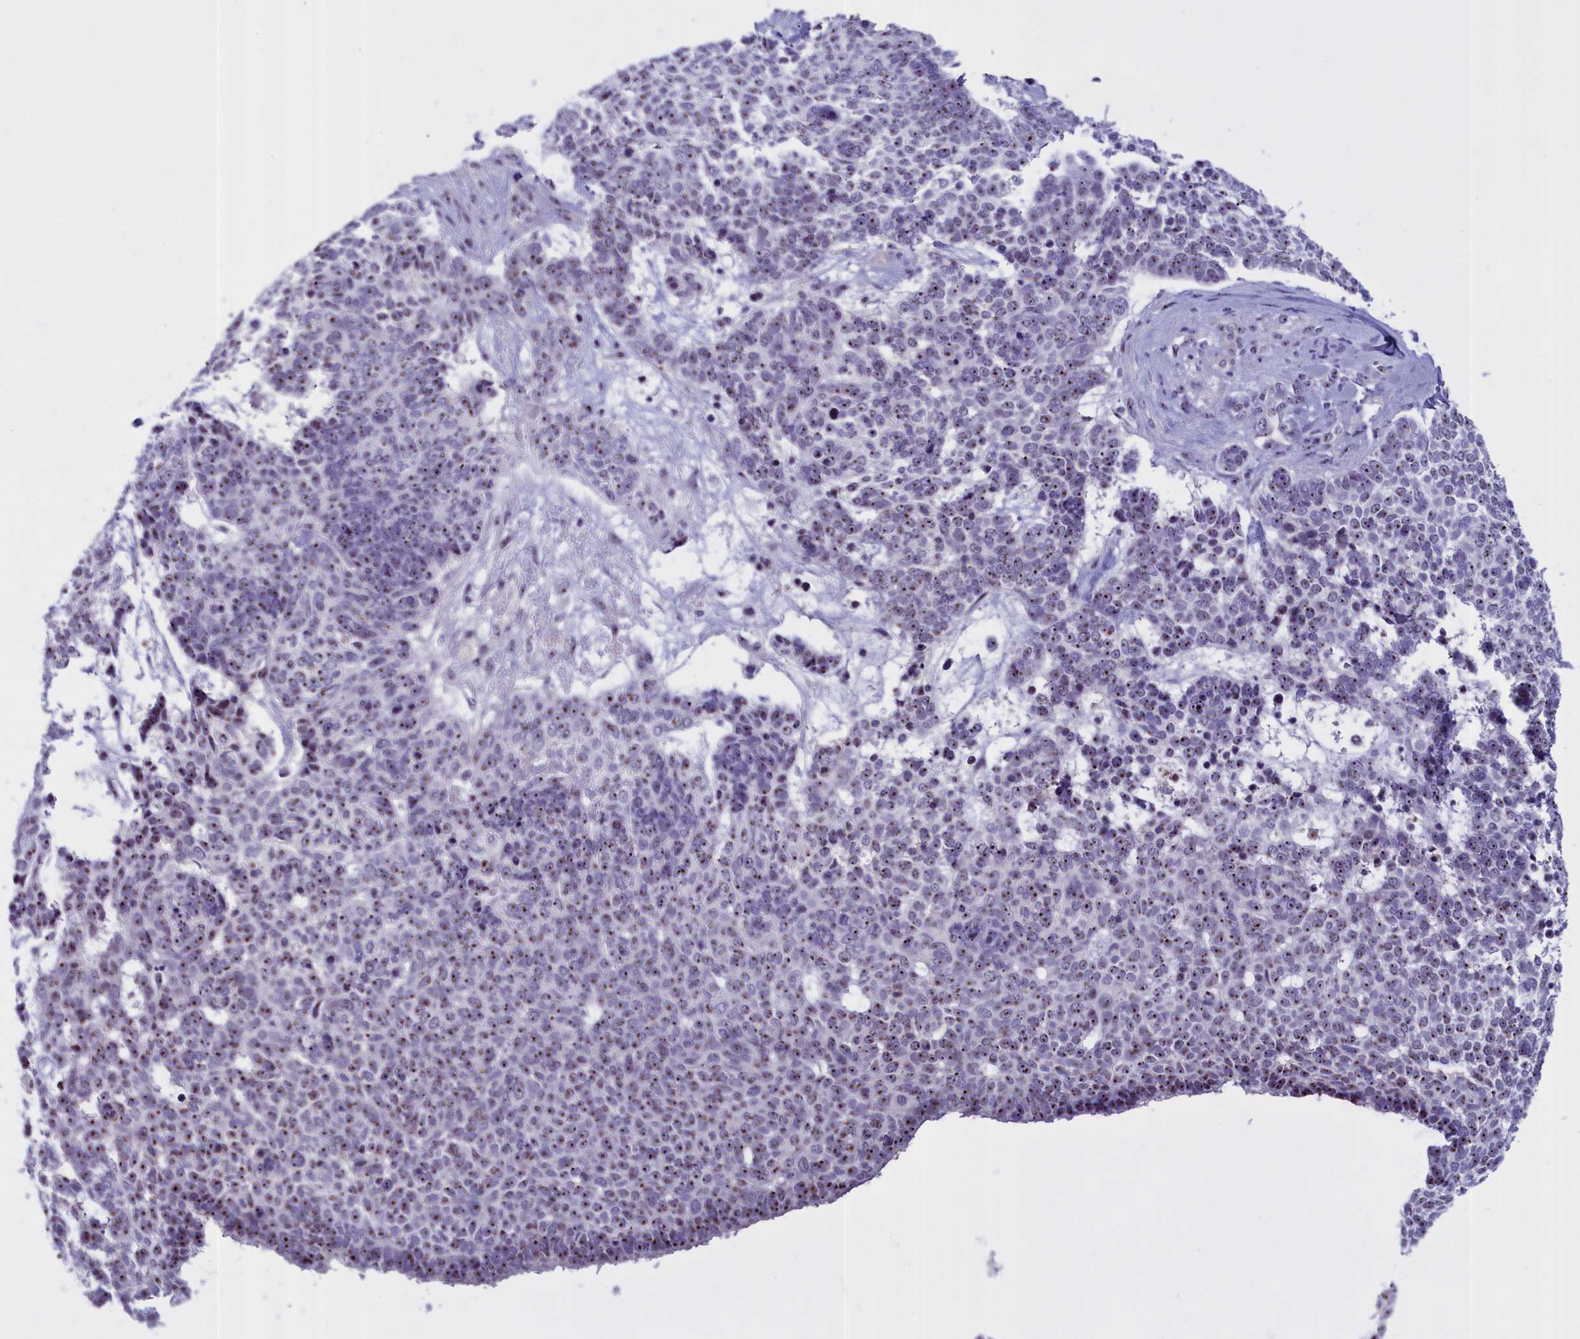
{"staining": {"intensity": "strong", "quantity": "25%-75%", "location": "nuclear"}, "tissue": "skin cancer", "cell_type": "Tumor cells", "image_type": "cancer", "snomed": [{"axis": "morphology", "description": "Basal cell carcinoma"}, {"axis": "topography", "description": "Skin"}], "caption": "Protein analysis of basal cell carcinoma (skin) tissue exhibits strong nuclear staining in about 25%-75% of tumor cells. (IHC, brightfield microscopy, high magnification).", "gene": "TBL3", "patient": {"sex": "female", "age": 81}}